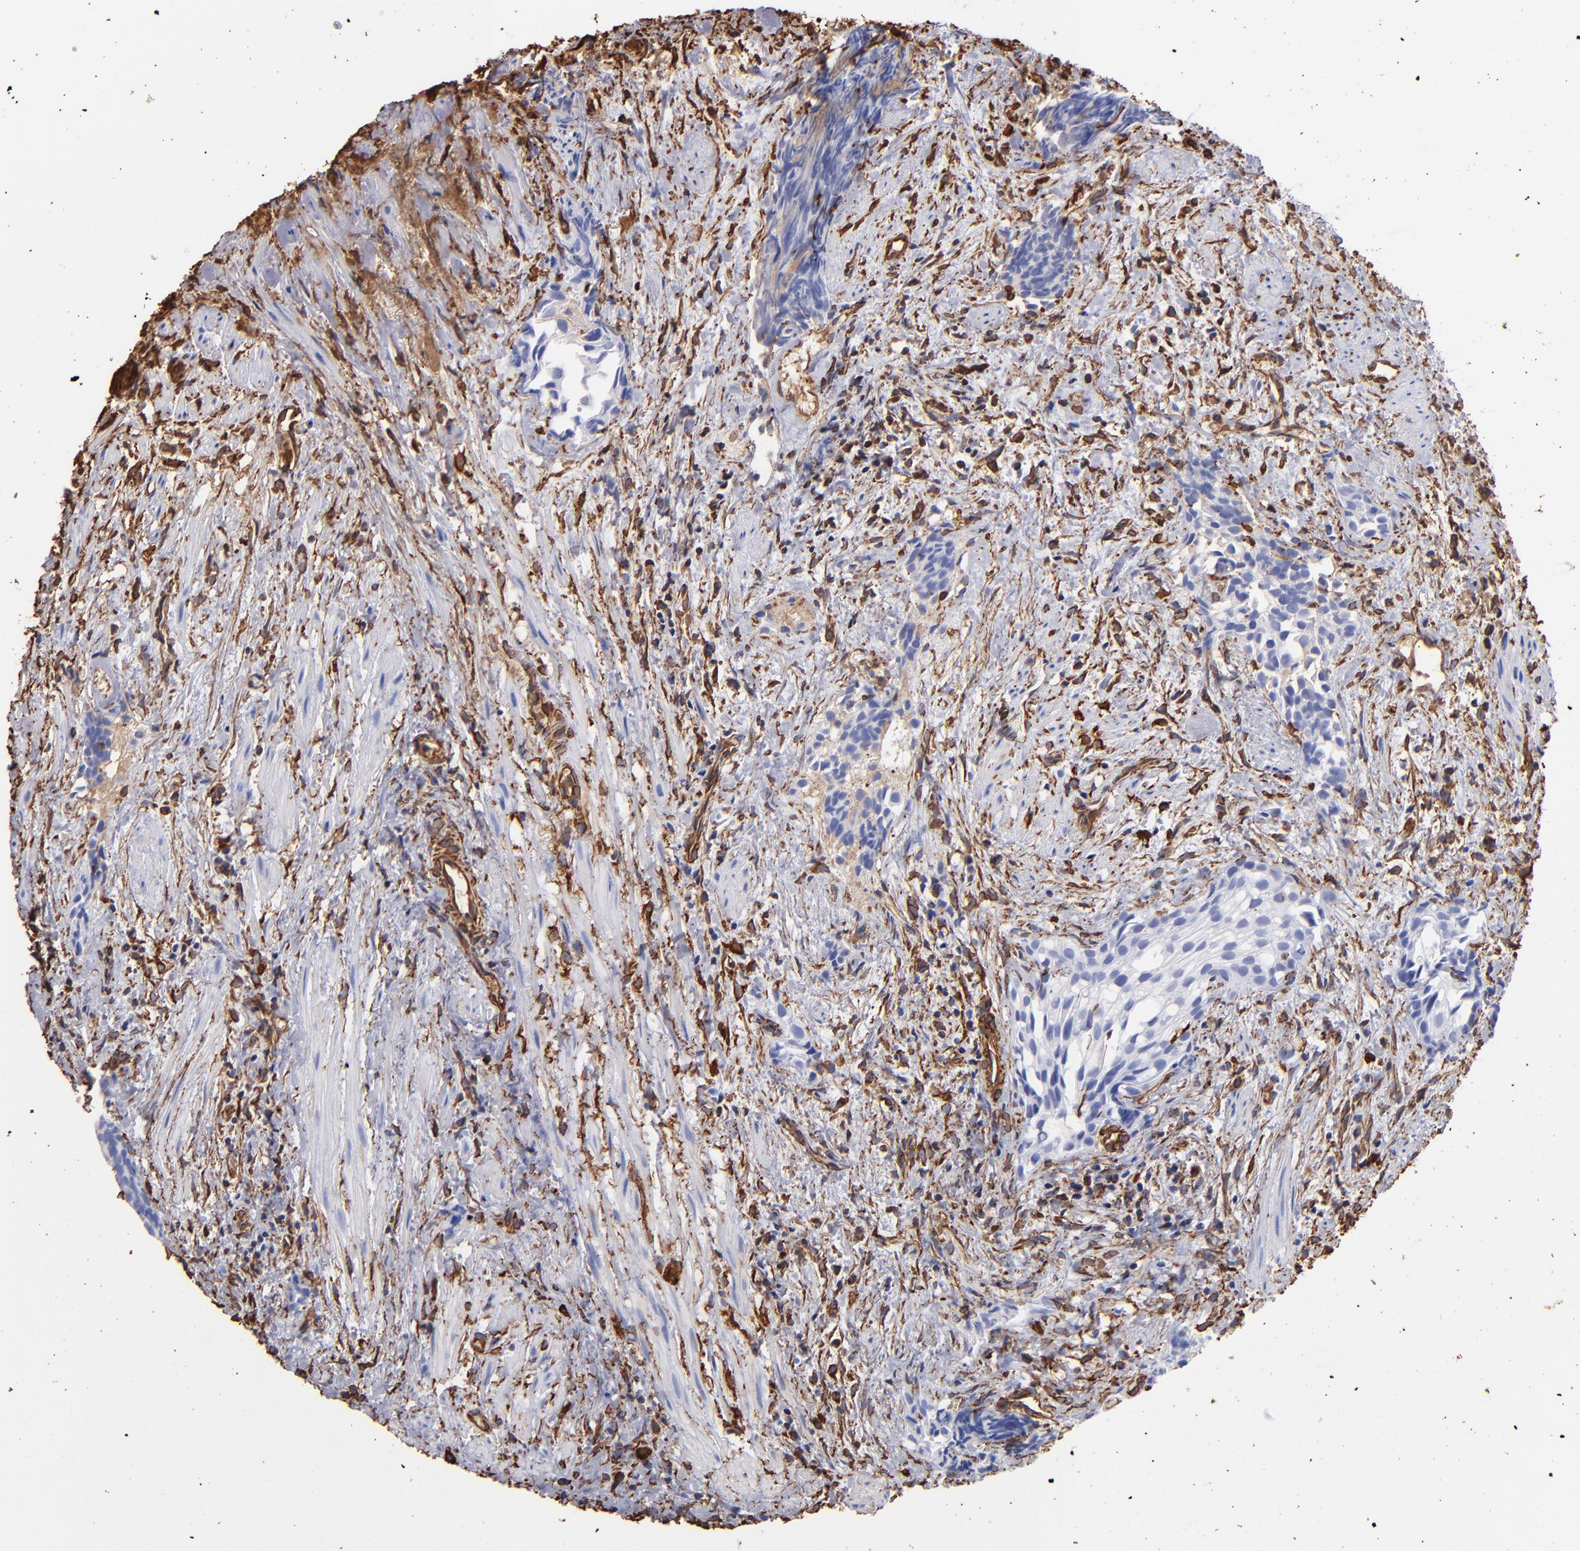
{"staining": {"intensity": "negative", "quantity": "none", "location": "none"}, "tissue": "urothelial cancer", "cell_type": "Tumor cells", "image_type": "cancer", "snomed": [{"axis": "morphology", "description": "Urothelial carcinoma, High grade"}, {"axis": "topography", "description": "Urinary bladder"}], "caption": "This is an IHC photomicrograph of human urothelial cancer. There is no positivity in tumor cells.", "gene": "VIM", "patient": {"sex": "female", "age": 78}}